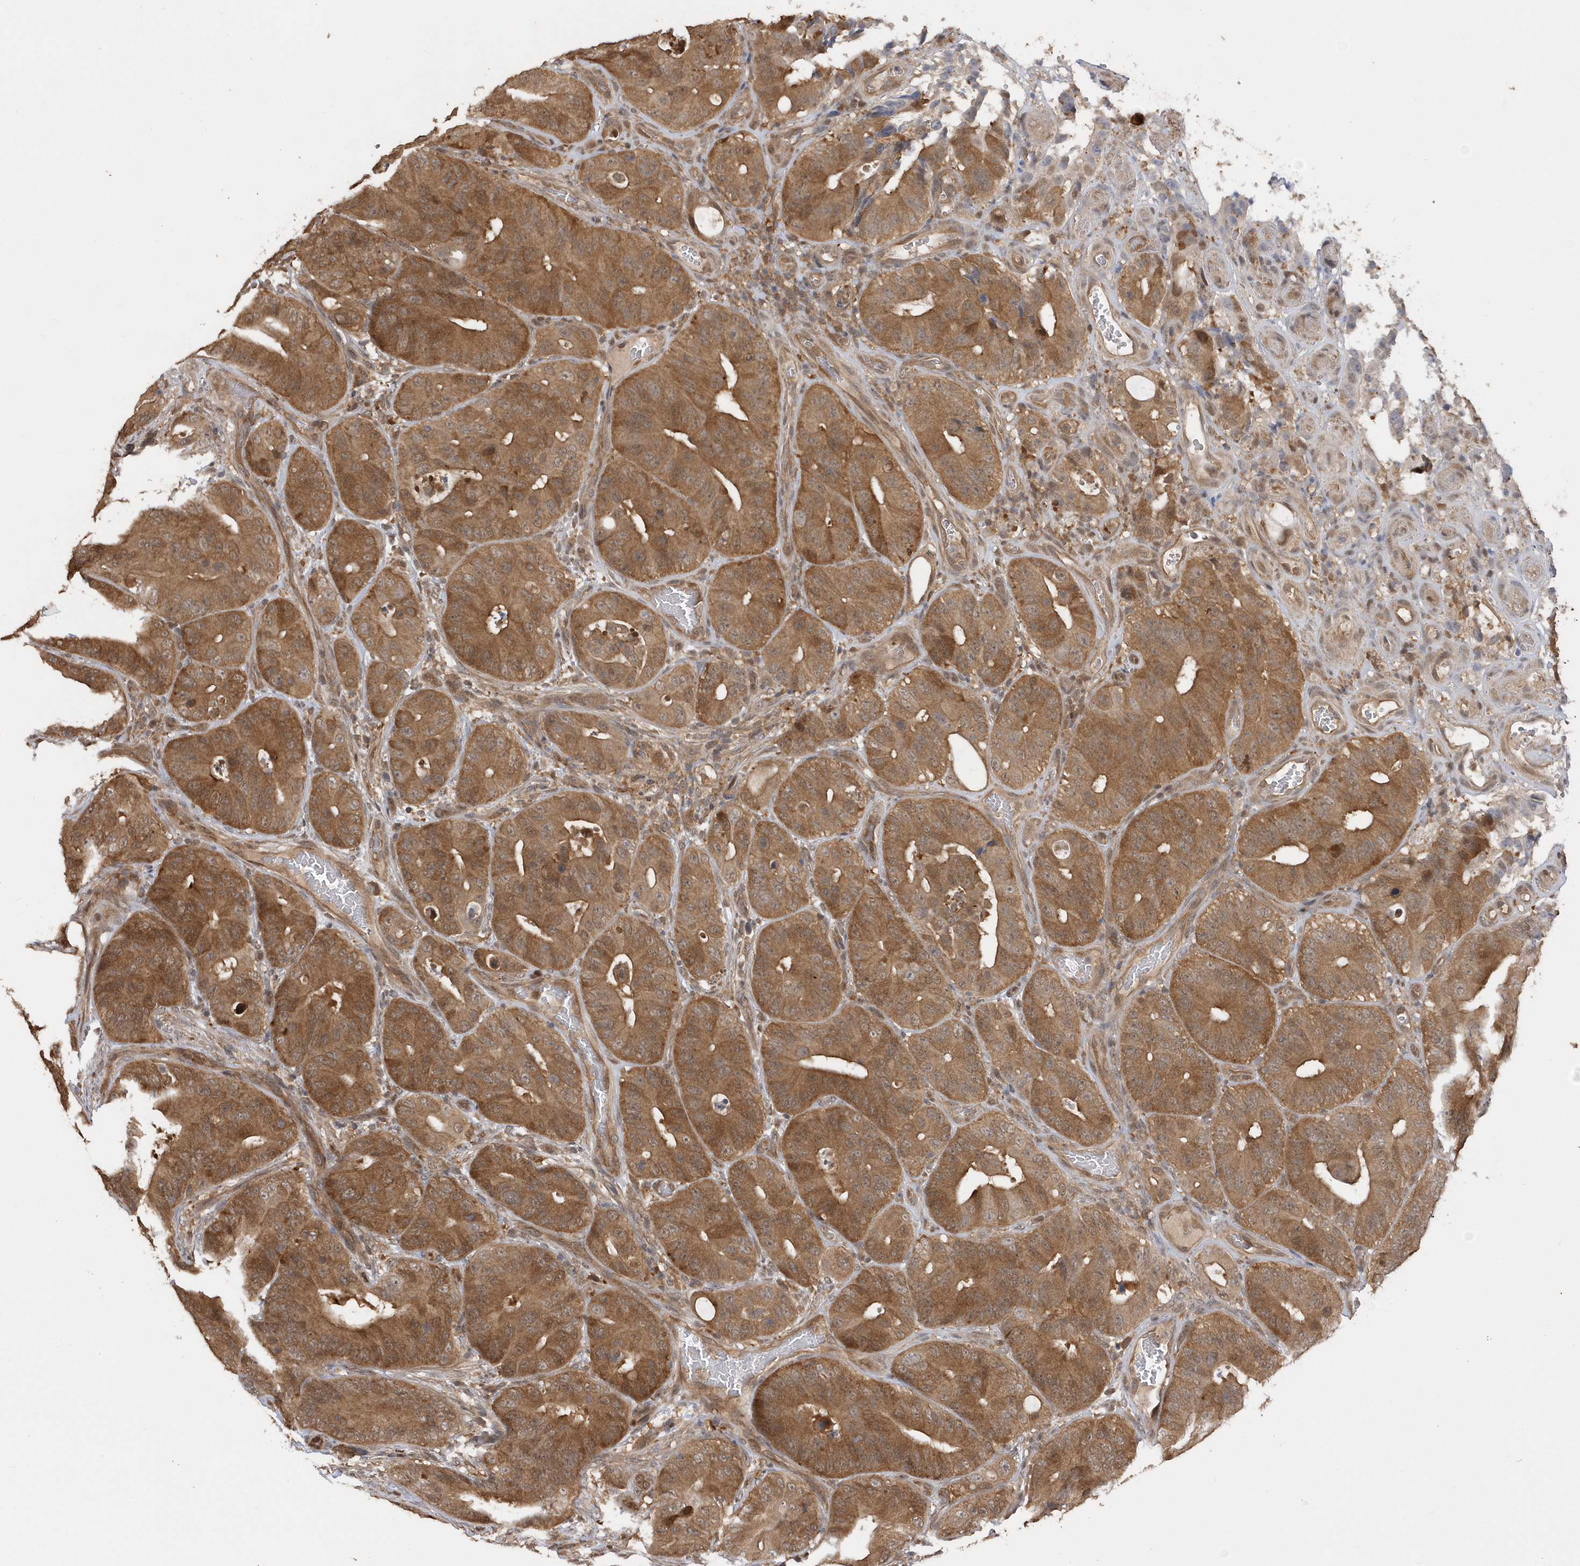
{"staining": {"intensity": "moderate", "quantity": ">75%", "location": "cytoplasmic/membranous"}, "tissue": "colorectal cancer", "cell_type": "Tumor cells", "image_type": "cancer", "snomed": [{"axis": "morphology", "description": "Adenocarcinoma, NOS"}, {"axis": "topography", "description": "Colon"}], "caption": "Tumor cells display medium levels of moderate cytoplasmic/membranous positivity in about >75% of cells in human colorectal cancer (adenocarcinoma).", "gene": "RPE", "patient": {"sex": "male", "age": 83}}